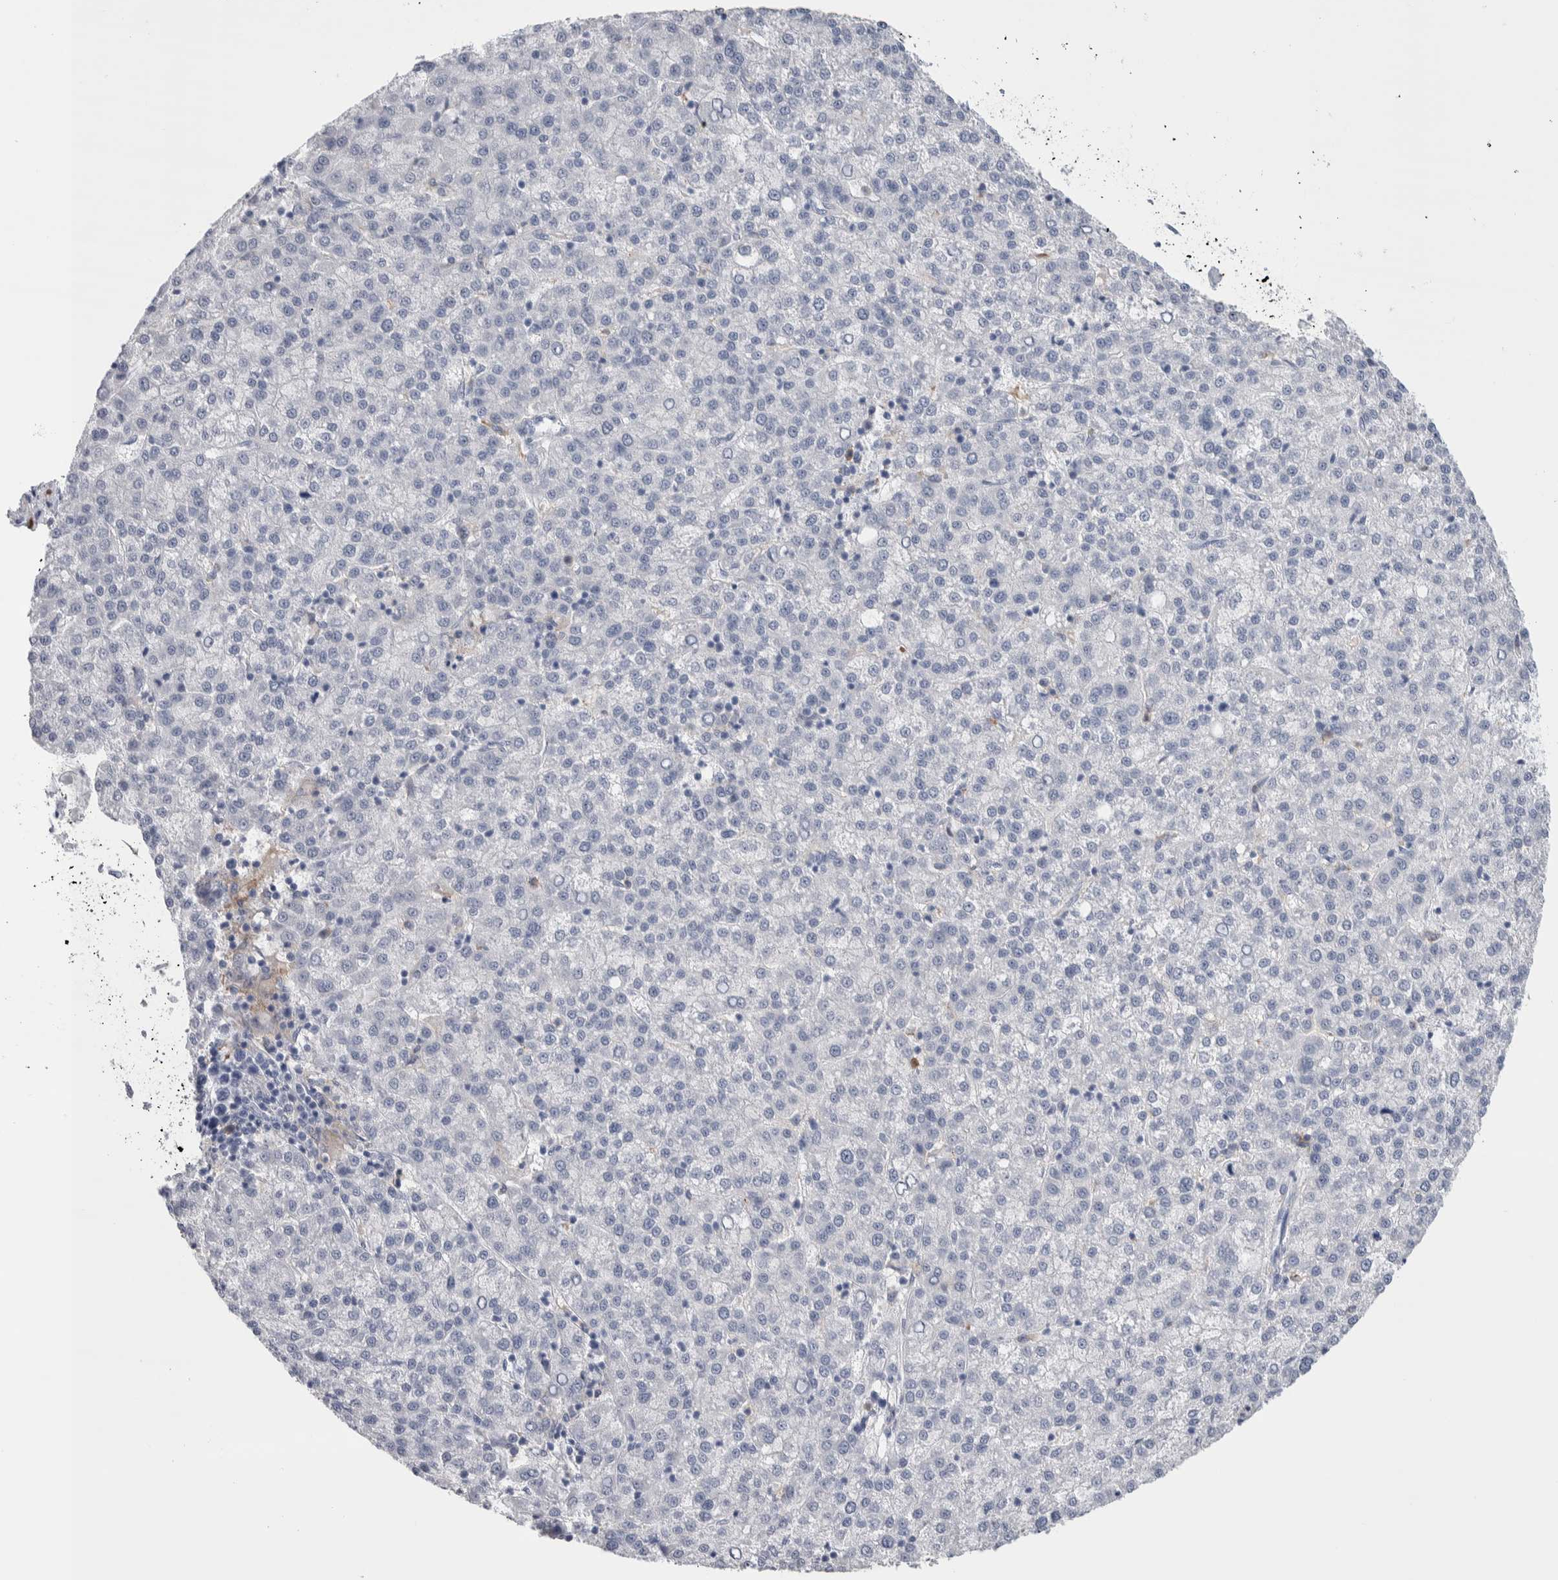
{"staining": {"intensity": "negative", "quantity": "none", "location": "none"}, "tissue": "liver cancer", "cell_type": "Tumor cells", "image_type": "cancer", "snomed": [{"axis": "morphology", "description": "Carcinoma, Hepatocellular, NOS"}, {"axis": "topography", "description": "Liver"}], "caption": "A micrograph of human liver hepatocellular carcinoma is negative for staining in tumor cells.", "gene": "LURAP1L", "patient": {"sex": "female", "age": 58}}